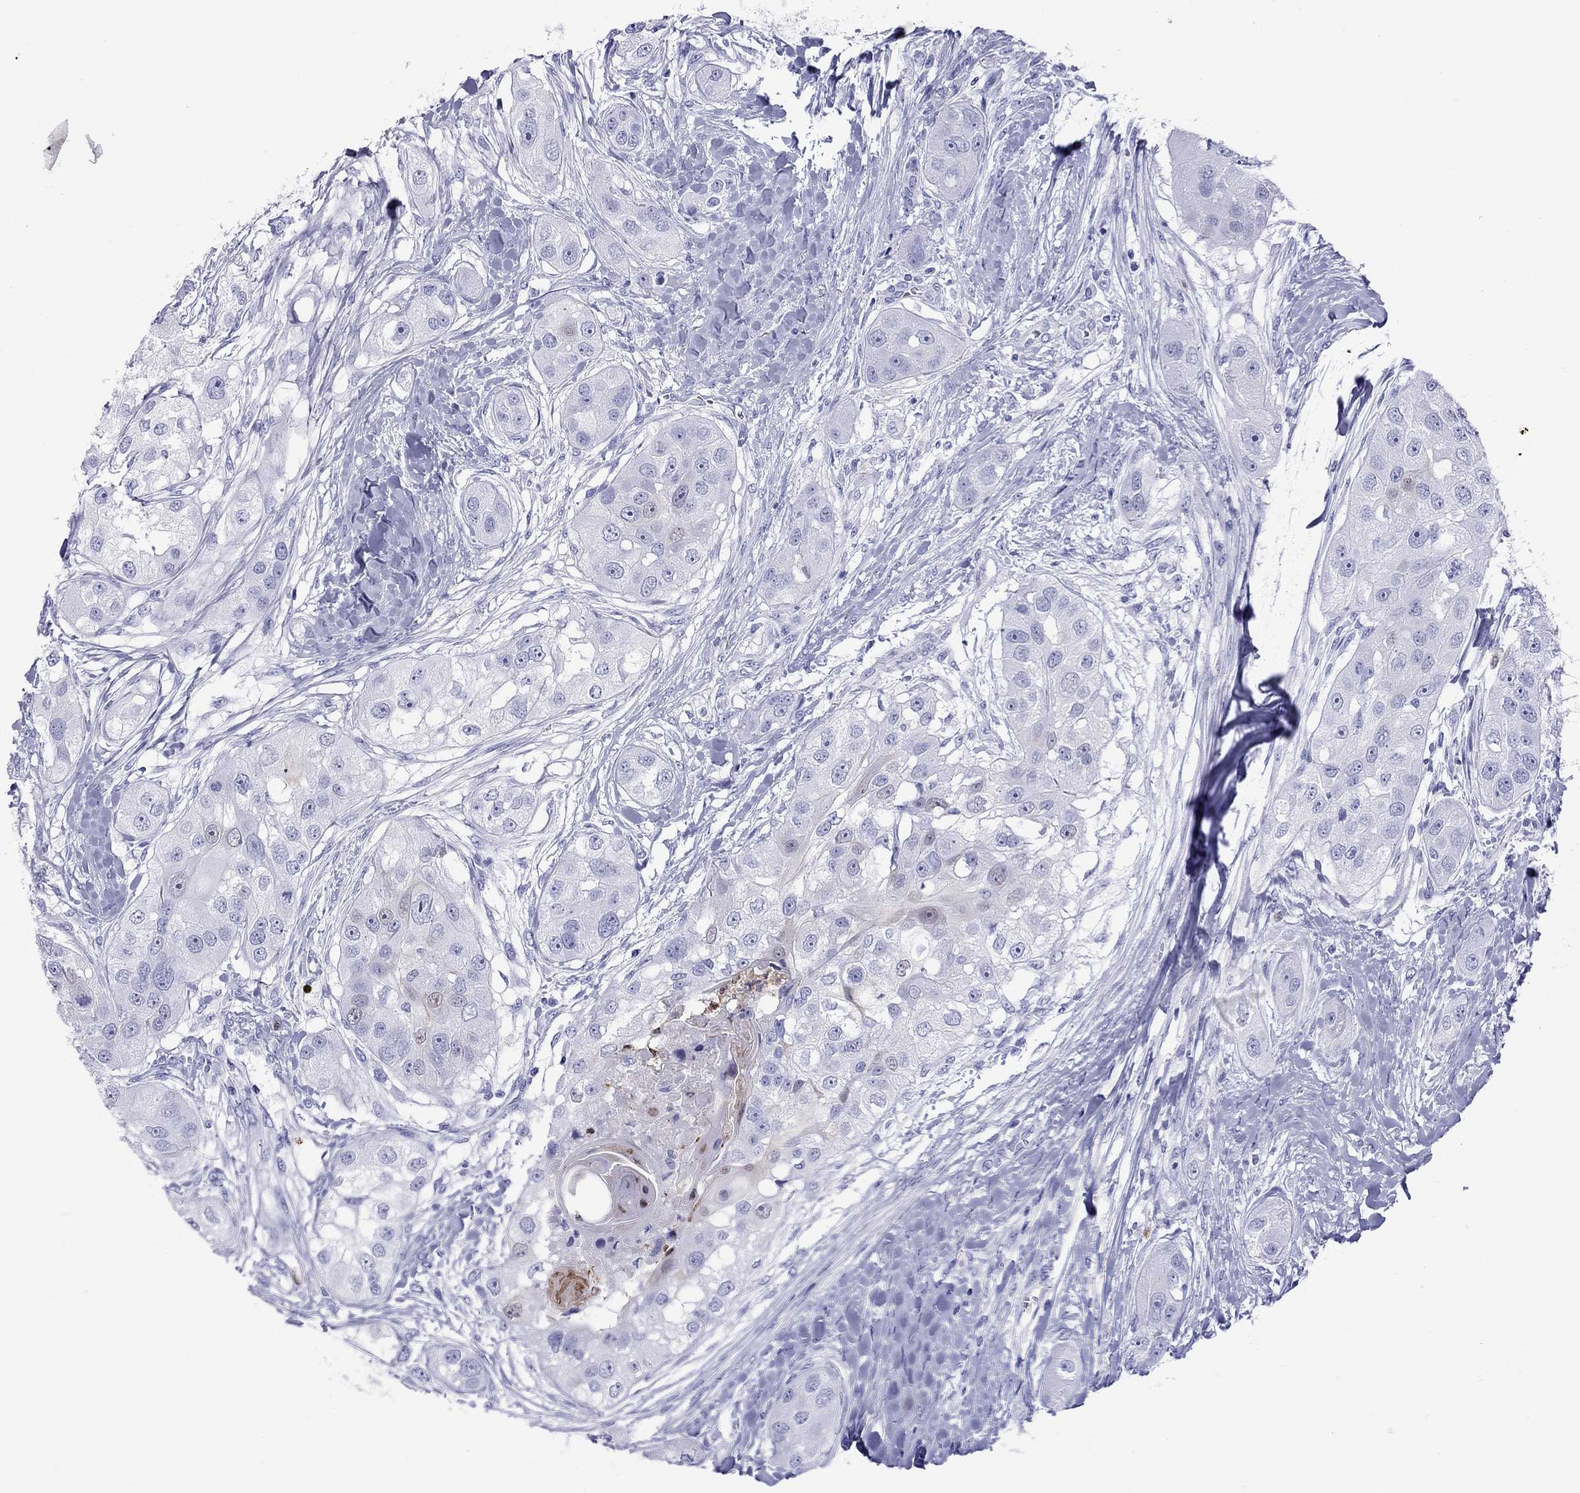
{"staining": {"intensity": "negative", "quantity": "none", "location": "none"}, "tissue": "head and neck cancer", "cell_type": "Tumor cells", "image_type": "cancer", "snomed": [{"axis": "morphology", "description": "Normal tissue, NOS"}, {"axis": "morphology", "description": "Squamous cell carcinoma, NOS"}, {"axis": "topography", "description": "Skeletal muscle"}, {"axis": "topography", "description": "Head-Neck"}], "caption": "Immunohistochemistry photomicrograph of neoplastic tissue: head and neck squamous cell carcinoma stained with DAB reveals no significant protein expression in tumor cells. (DAB (3,3'-diaminobenzidine) IHC visualized using brightfield microscopy, high magnification).", "gene": "SLAMF1", "patient": {"sex": "male", "age": 51}}